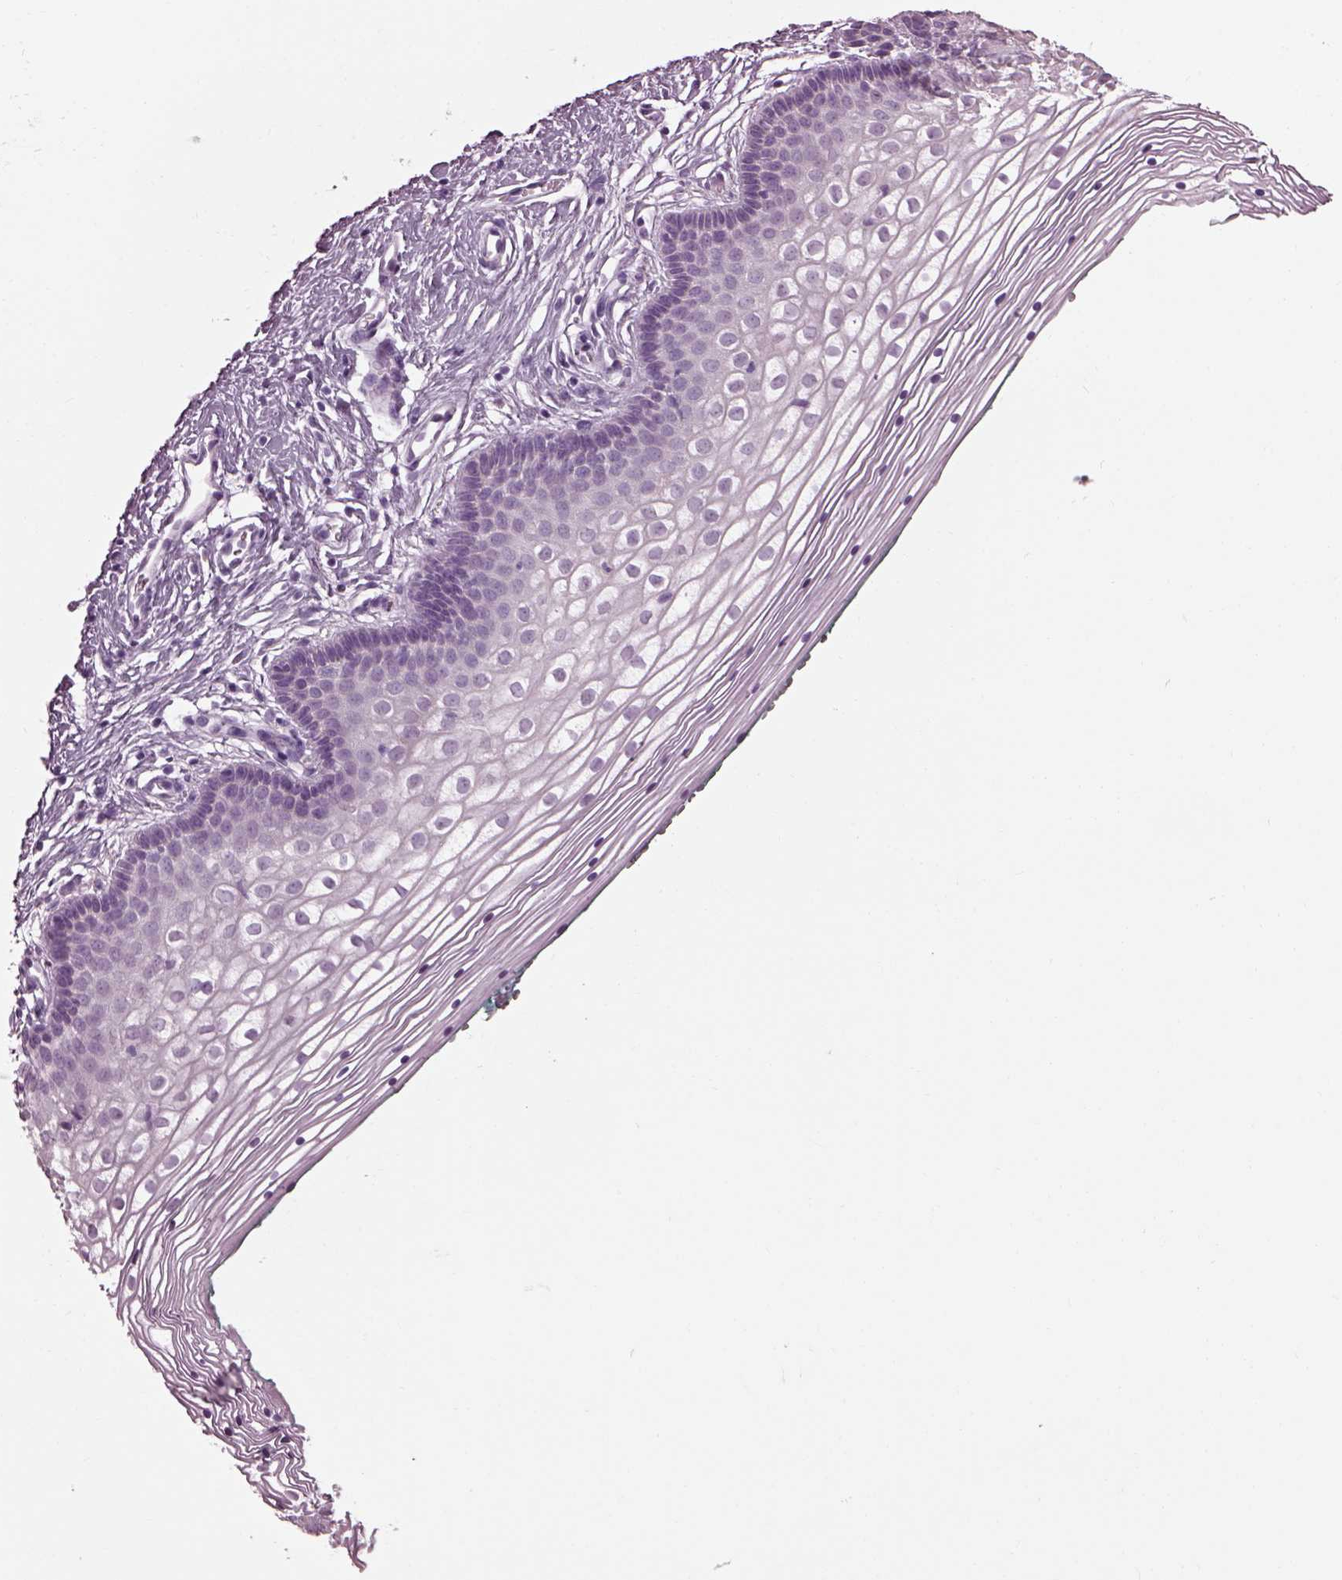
{"staining": {"intensity": "negative", "quantity": "none", "location": "none"}, "tissue": "vagina", "cell_type": "Squamous epithelial cells", "image_type": "normal", "snomed": [{"axis": "morphology", "description": "Normal tissue, NOS"}, {"axis": "topography", "description": "Vagina"}], "caption": "A micrograph of human vagina is negative for staining in squamous epithelial cells. (Brightfield microscopy of DAB (3,3'-diaminobenzidine) immunohistochemistry (IHC) at high magnification).", "gene": "CABP5", "patient": {"sex": "female", "age": 36}}